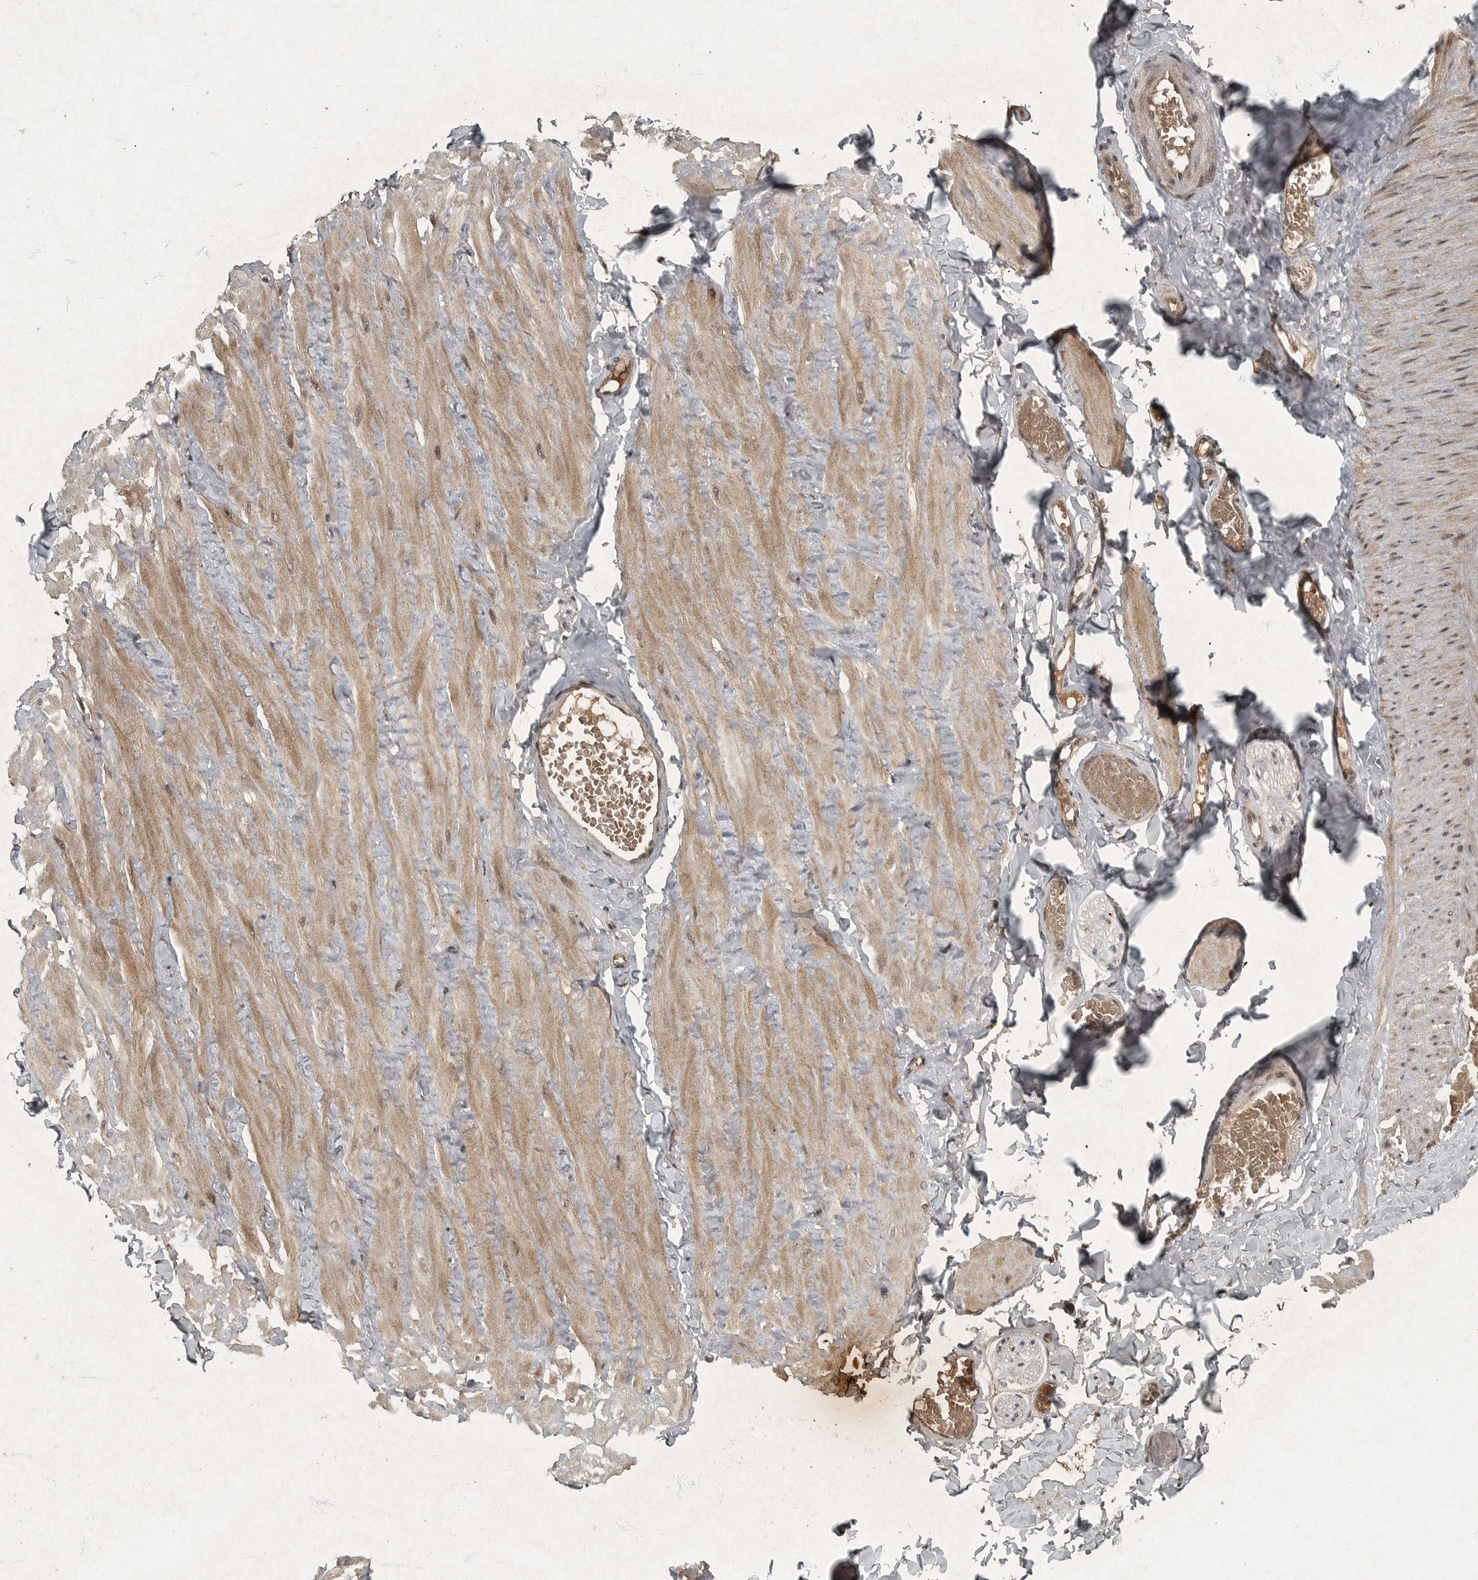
{"staining": {"intensity": "weak", "quantity": ">75%", "location": "cytoplasmic/membranous"}, "tissue": "adipose tissue", "cell_type": "Adipocytes", "image_type": "normal", "snomed": [{"axis": "morphology", "description": "Normal tissue, NOS"}, {"axis": "topography", "description": "Adipose tissue"}, {"axis": "topography", "description": "Vascular tissue"}, {"axis": "topography", "description": "Peripheral nerve tissue"}], "caption": "Adipose tissue stained with DAB (3,3'-diaminobenzidine) immunohistochemistry (IHC) displays low levels of weak cytoplasmic/membranous expression in about >75% of adipocytes.", "gene": "FOXO1", "patient": {"sex": "male", "age": 25}}